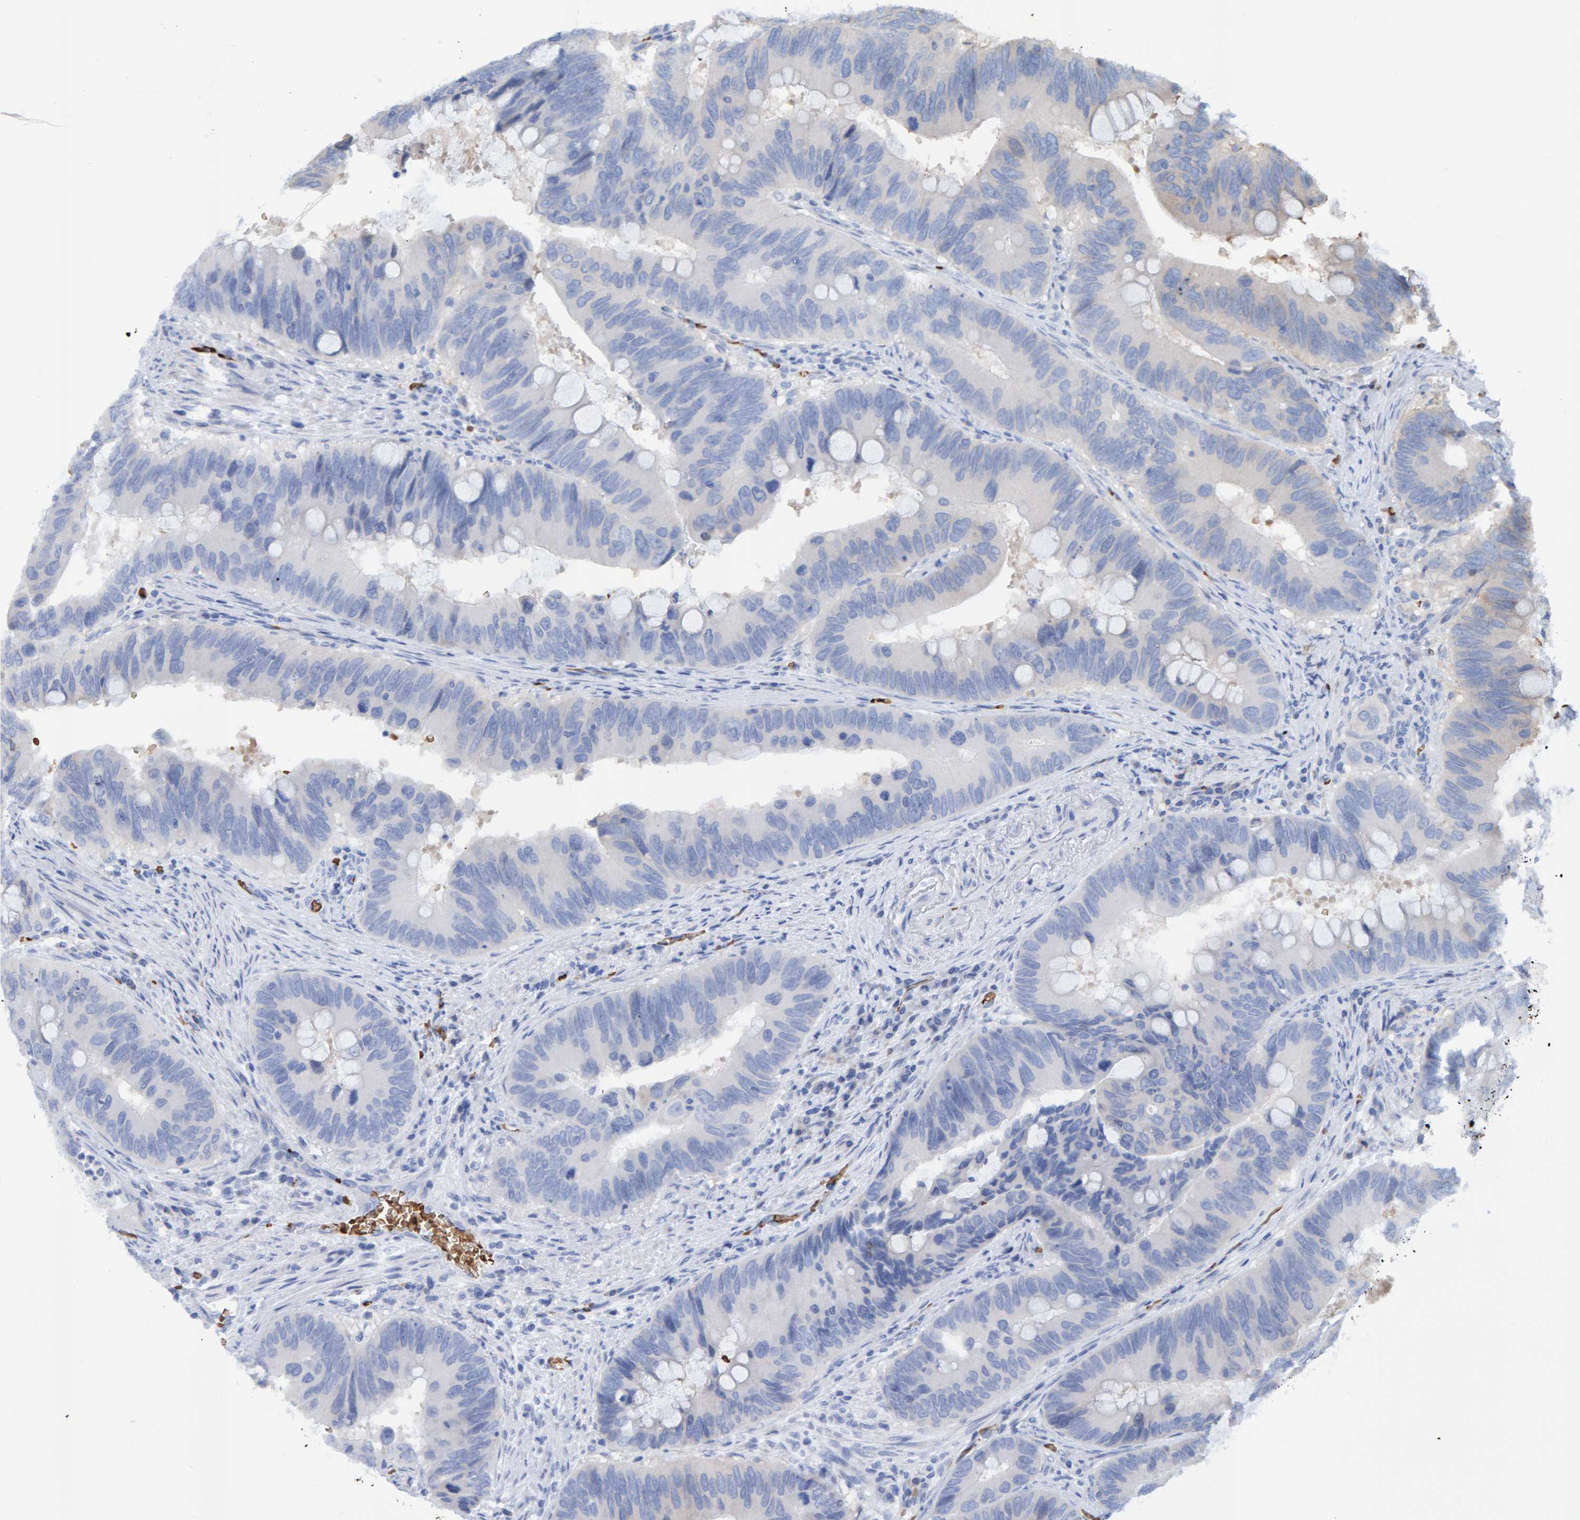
{"staining": {"intensity": "negative", "quantity": "none", "location": "none"}, "tissue": "colorectal cancer", "cell_type": "Tumor cells", "image_type": "cancer", "snomed": [{"axis": "morphology", "description": "Adenocarcinoma, NOS"}, {"axis": "topography", "description": "Colon"}], "caption": "IHC image of neoplastic tissue: human colorectal cancer (adenocarcinoma) stained with DAB (3,3'-diaminobenzidine) displays no significant protein positivity in tumor cells. (Brightfield microscopy of DAB immunohistochemistry at high magnification).", "gene": "VPS9D1", "patient": {"sex": "male", "age": 71}}